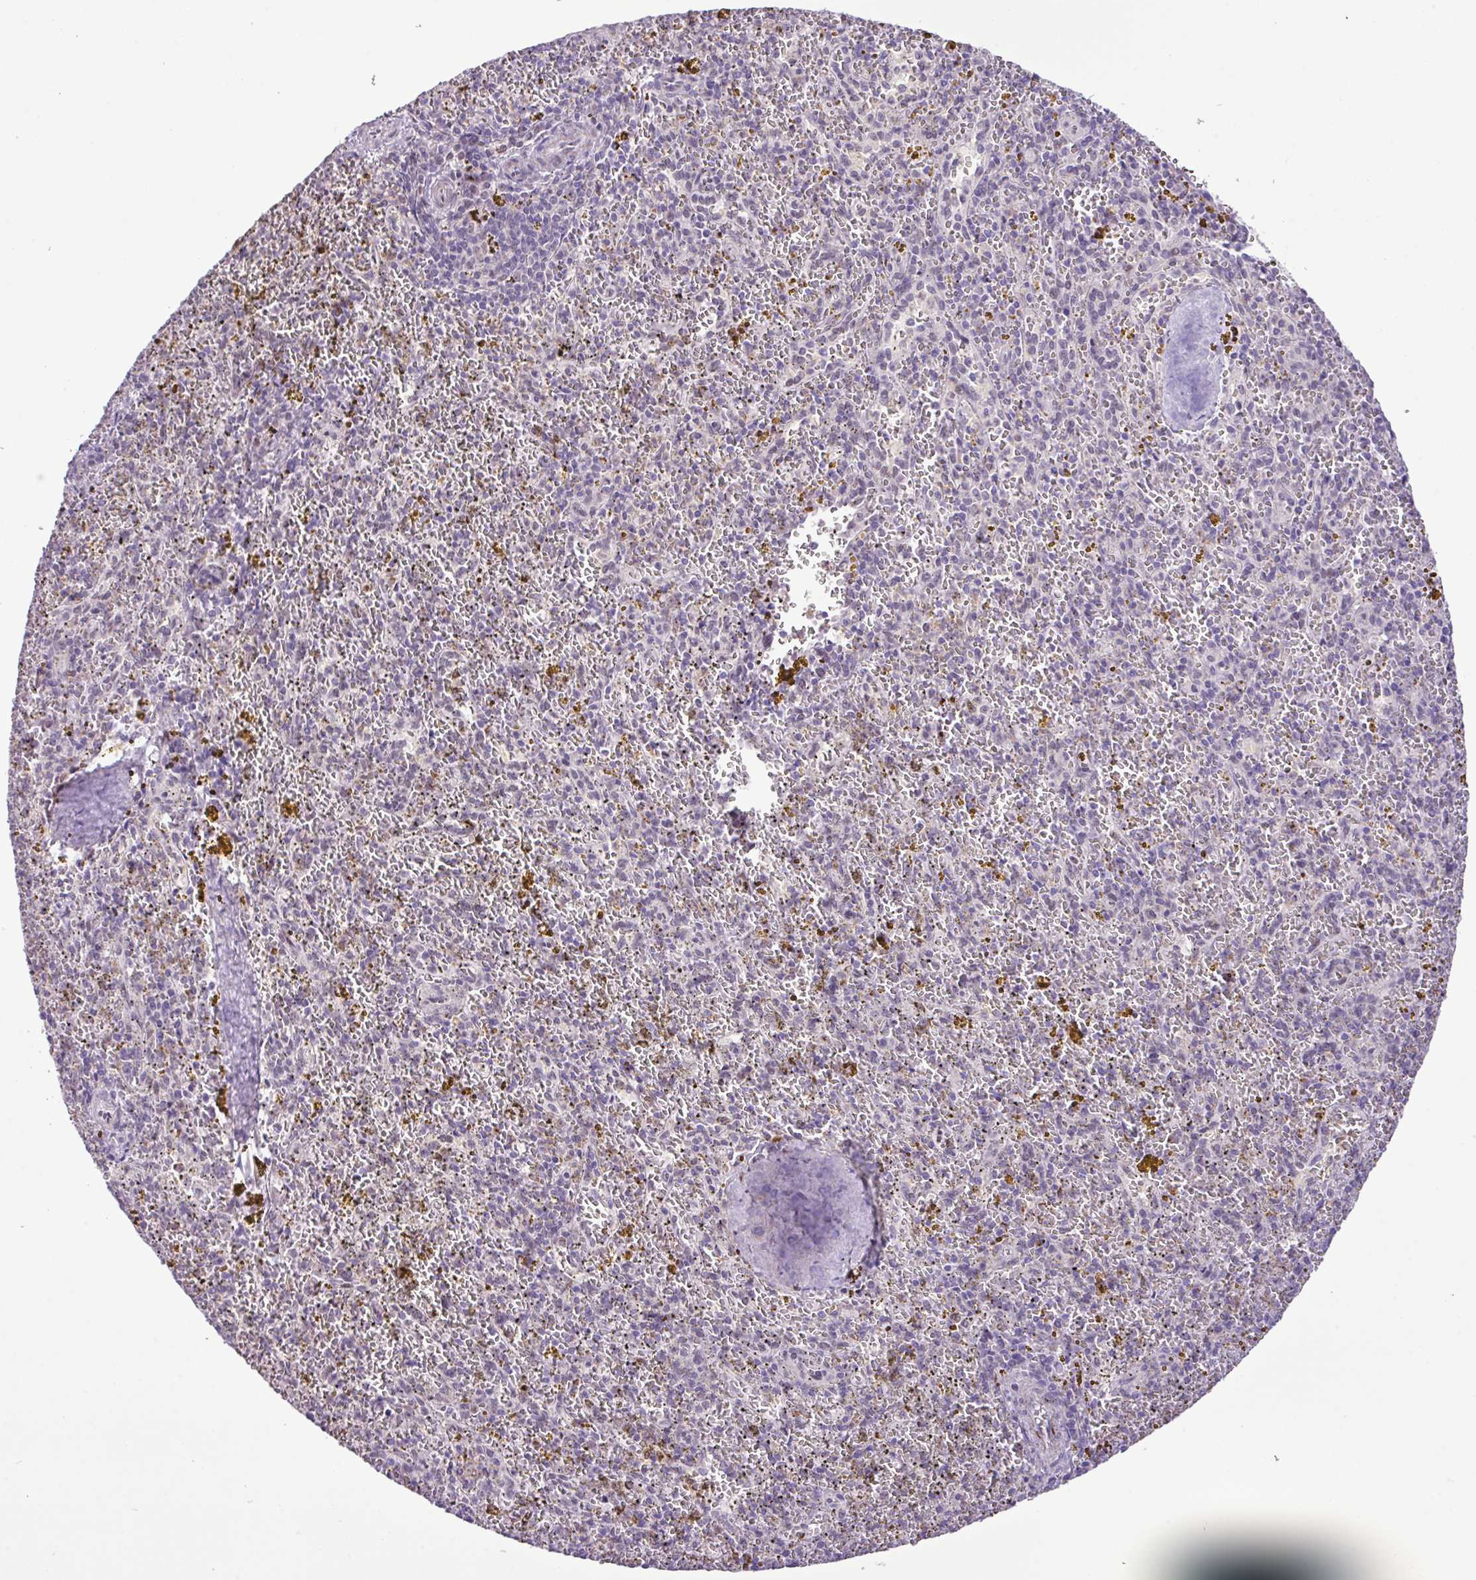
{"staining": {"intensity": "negative", "quantity": "none", "location": "none"}, "tissue": "spleen", "cell_type": "Cells in red pulp", "image_type": "normal", "snomed": [{"axis": "morphology", "description": "Normal tissue, NOS"}, {"axis": "topography", "description": "Spleen"}], "caption": "Image shows no protein positivity in cells in red pulp of normal spleen. (DAB (3,3'-diaminobenzidine) immunohistochemistry (IHC) with hematoxylin counter stain).", "gene": "YLPM1", "patient": {"sex": "male", "age": 57}}